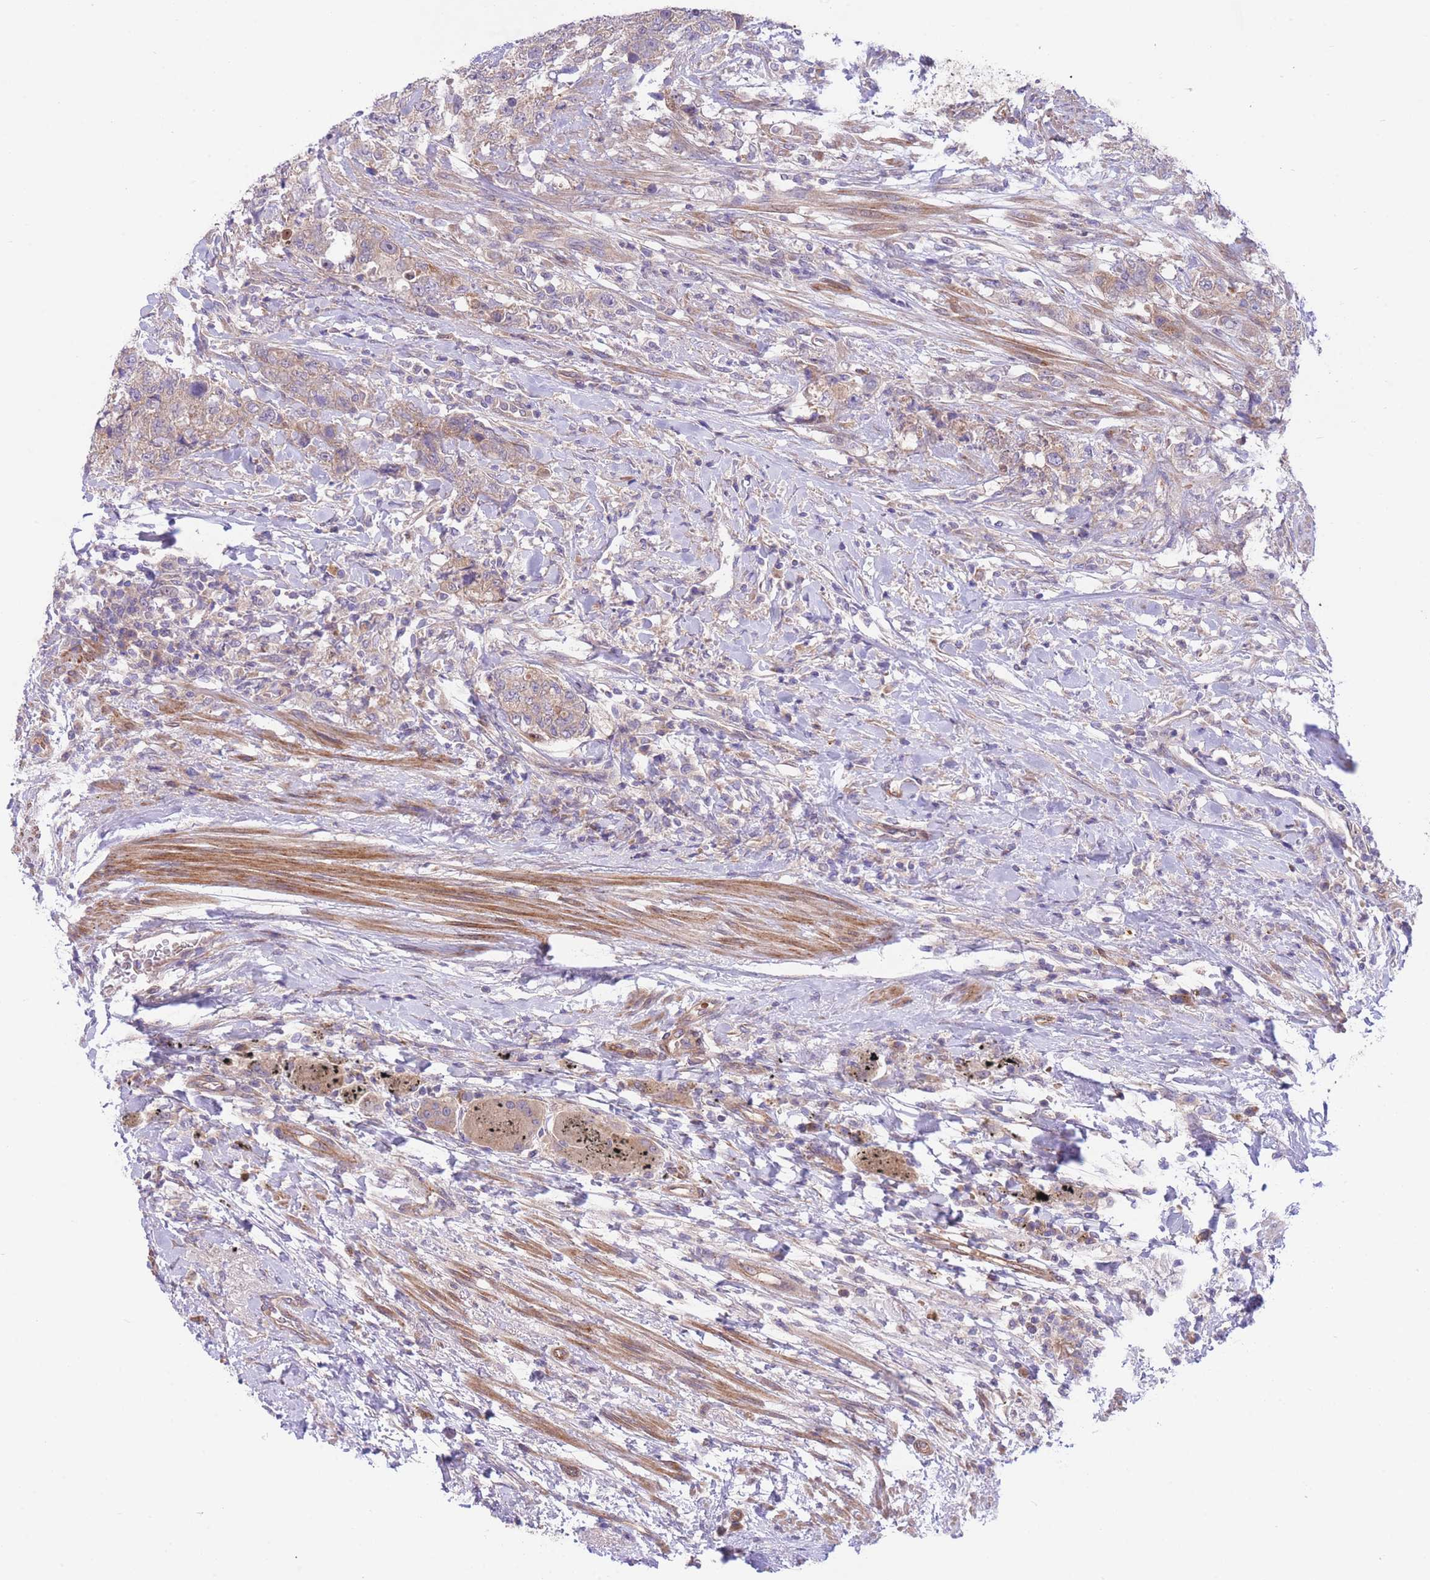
{"staining": {"intensity": "weak", "quantity": "25%-75%", "location": "cytoplasmic/membranous"}, "tissue": "urothelial cancer", "cell_type": "Tumor cells", "image_type": "cancer", "snomed": [{"axis": "morphology", "description": "Urothelial carcinoma, High grade"}, {"axis": "topography", "description": "Urinary bladder"}], "caption": "Immunohistochemistry photomicrograph of urothelial cancer stained for a protein (brown), which demonstrates low levels of weak cytoplasmic/membranous expression in approximately 25%-75% of tumor cells.", "gene": "CHAC1", "patient": {"sex": "female", "age": 78}}